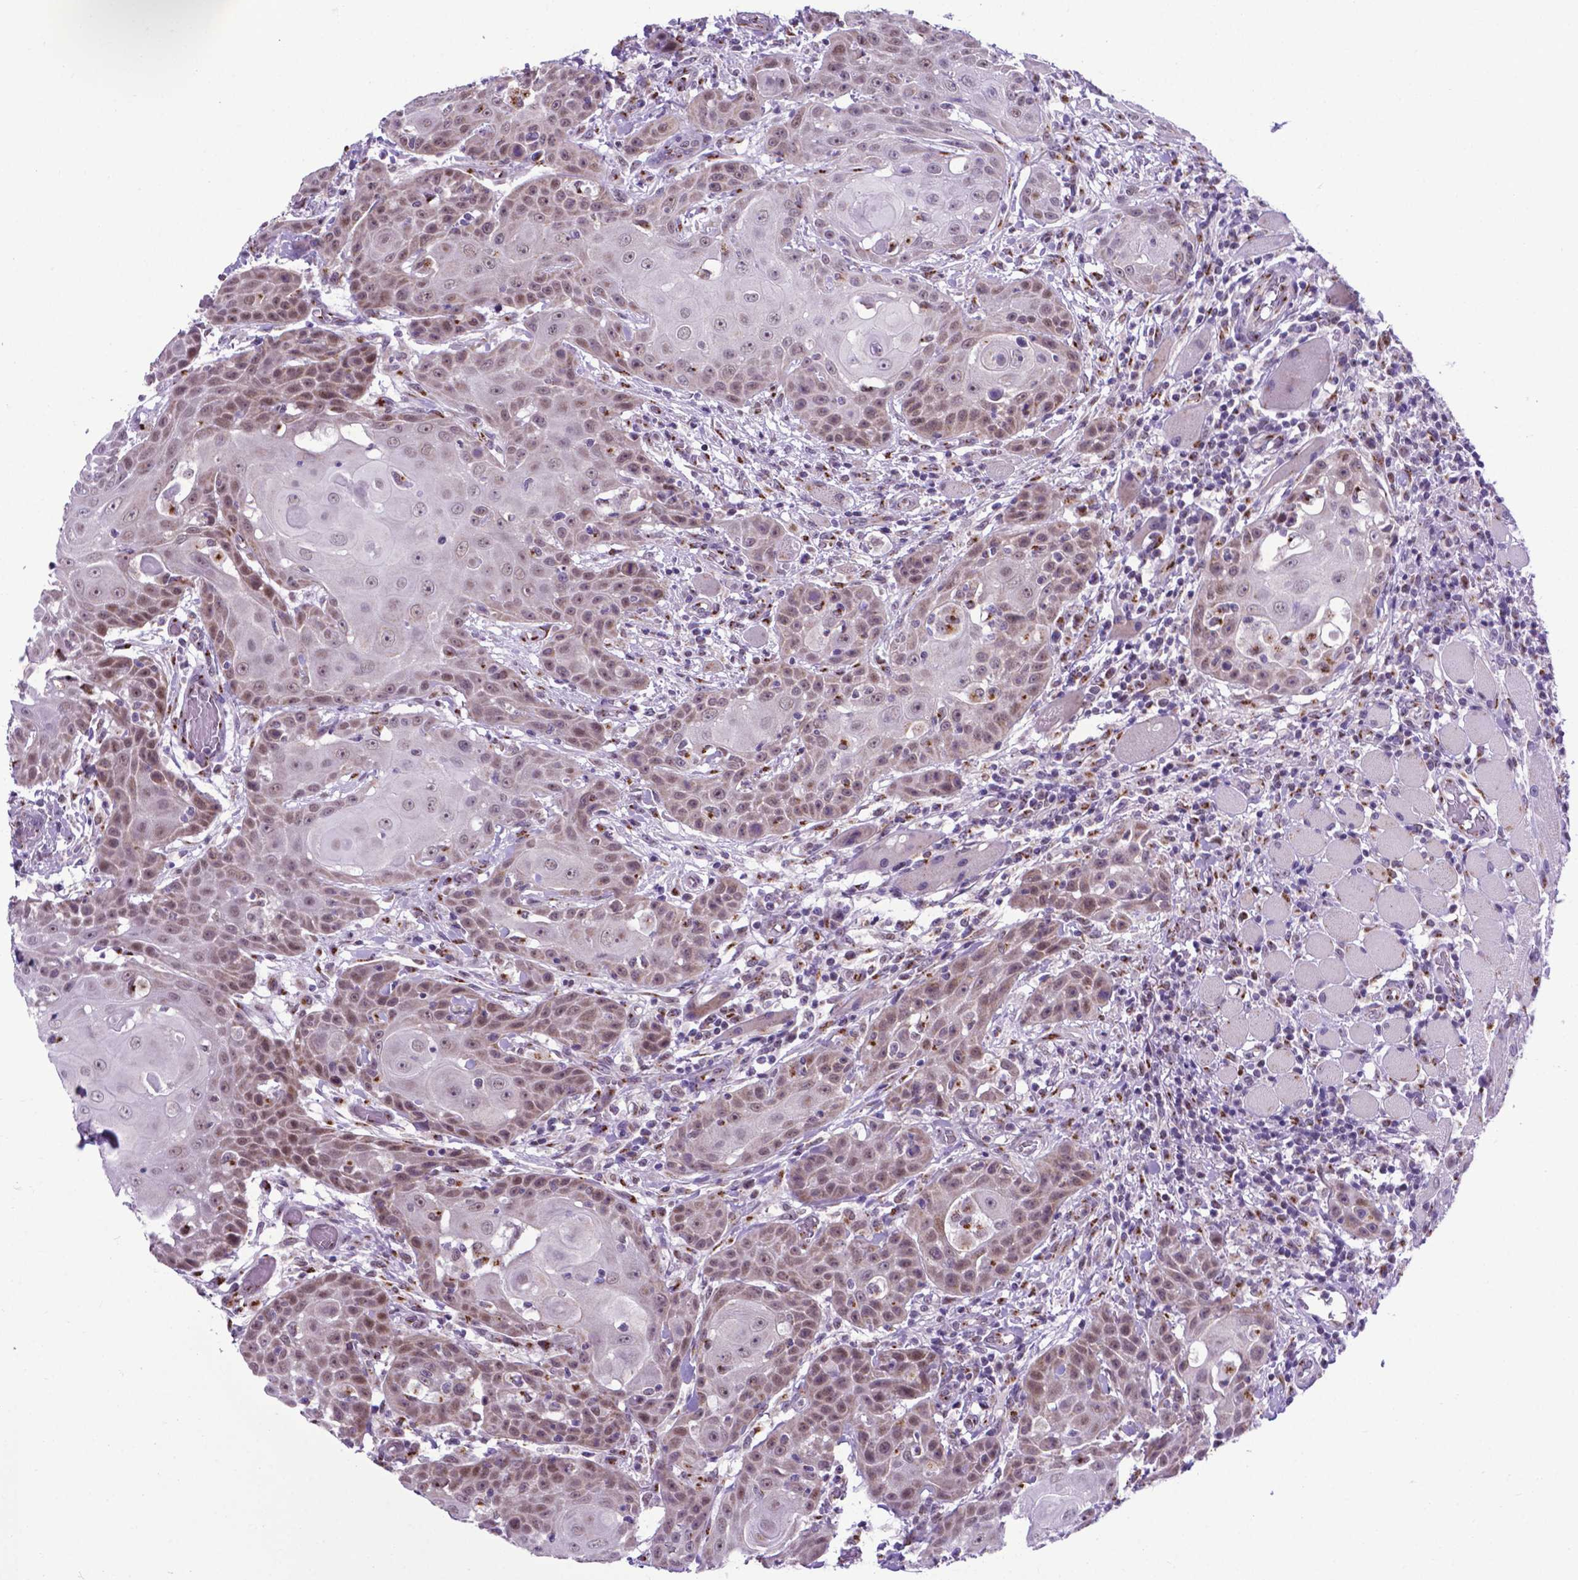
{"staining": {"intensity": "moderate", "quantity": "25%-75%", "location": "nuclear"}, "tissue": "head and neck cancer", "cell_type": "Tumor cells", "image_type": "cancer", "snomed": [{"axis": "morphology", "description": "Normal tissue, NOS"}, {"axis": "morphology", "description": "Squamous cell carcinoma, NOS"}, {"axis": "topography", "description": "Oral tissue"}, {"axis": "topography", "description": "Head-Neck"}], "caption": "Head and neck cancer (squamous cell carcinoma) tissue exhibits moderate nuclear staining in approximately 25%-75% of tumor cells, visualized by immunohistochemistry.", "gene": "MRPL10", "patient": {"sex": "female", "age": 55}}